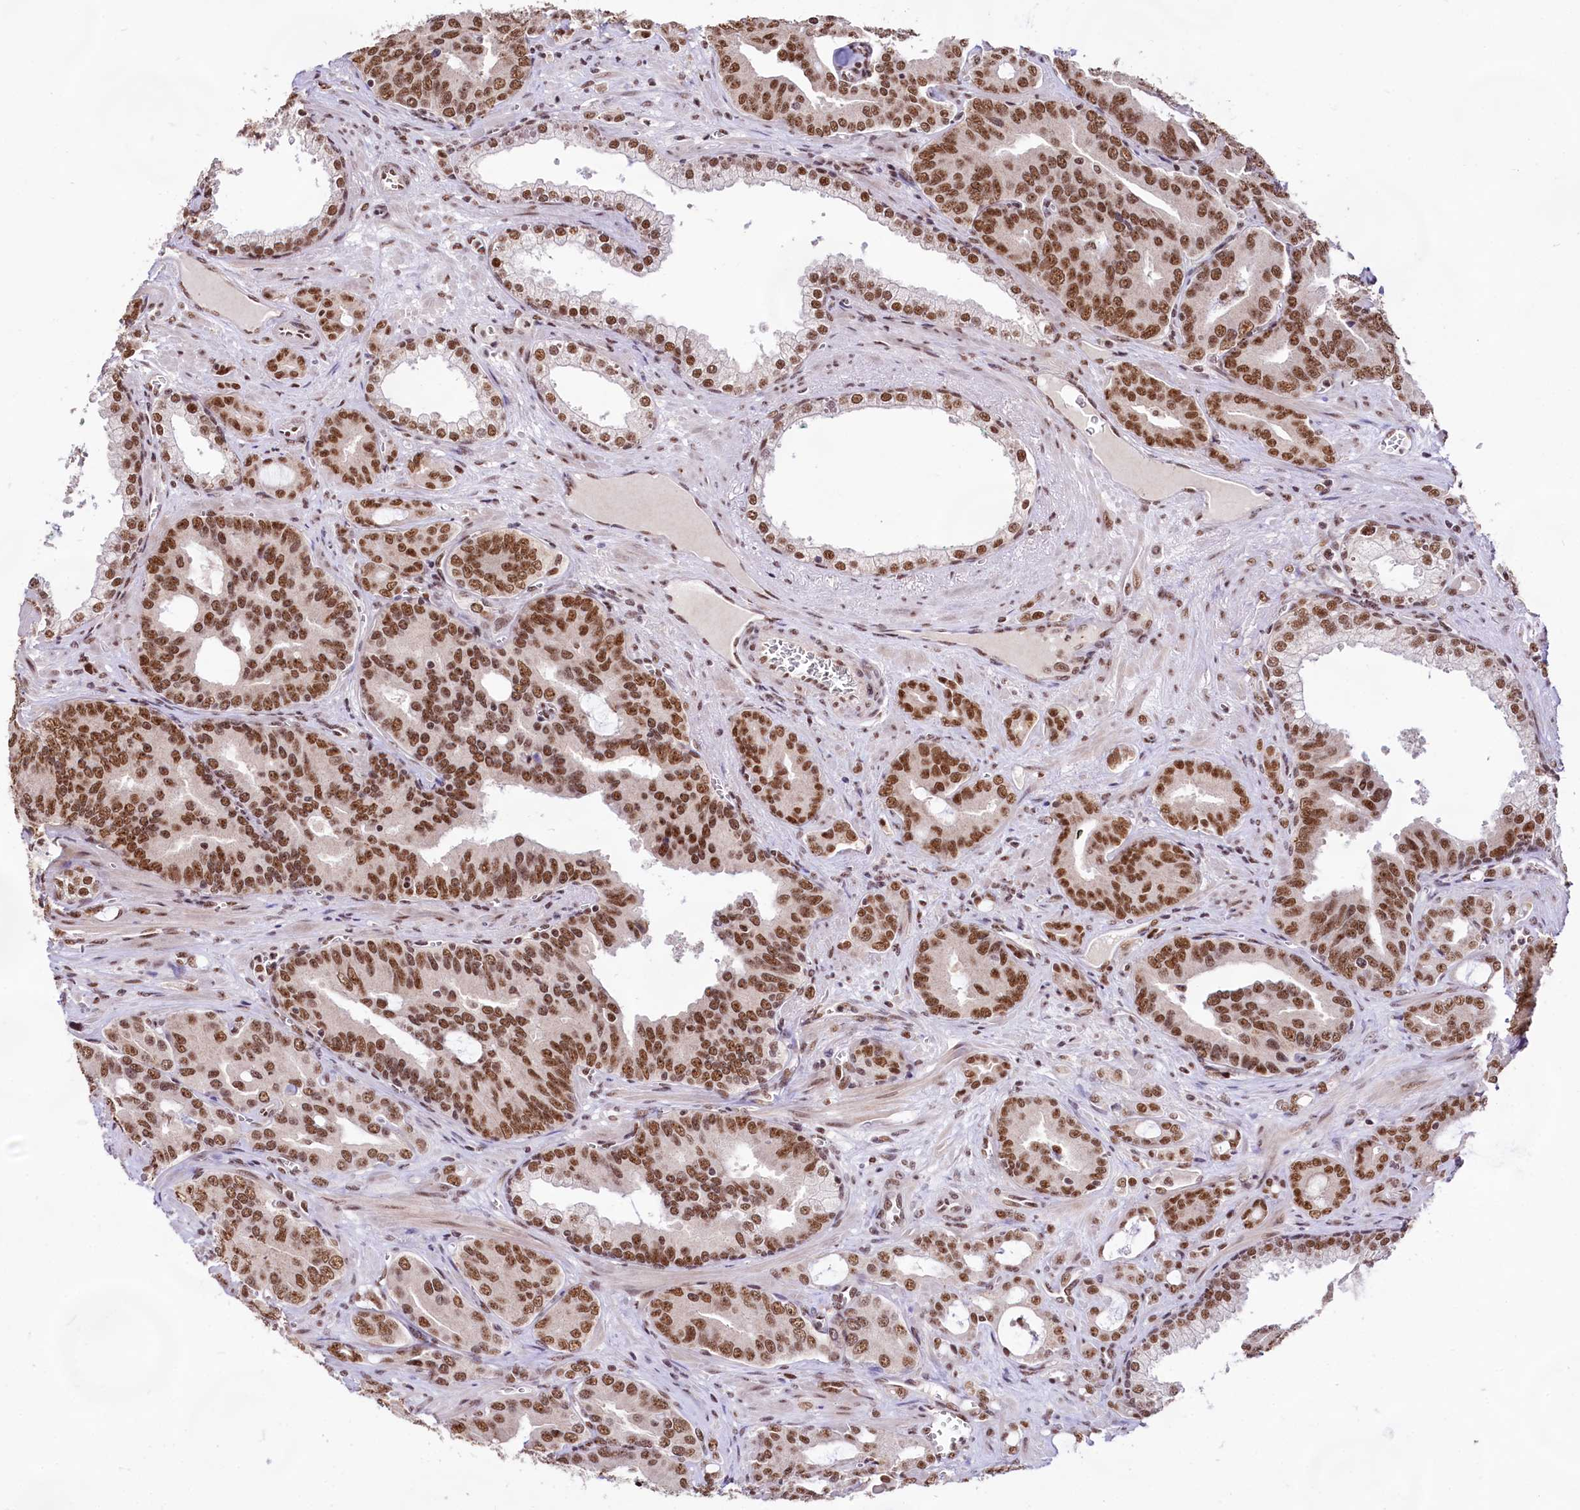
{"staining": {"intensity": "strong", "quantity": ">75%", "location": "nuclear"}, "tissue": "prostate cancer", "cell_type": "Tumor cells", "image_type": "cancer", "snomed": [{"axis": "morphology", "description": "Adenocarcinoma, High grade"}, {"axis": "topography", "description": "Prostate"}], "caption": "A high amount of strong nuclear staining is appreciated in approximately >75% of tumor cells in prostate high-grade adenocarcinoma tissue.", "gene": "HIRA", "patient": {"sex": "male", "age": 72}}